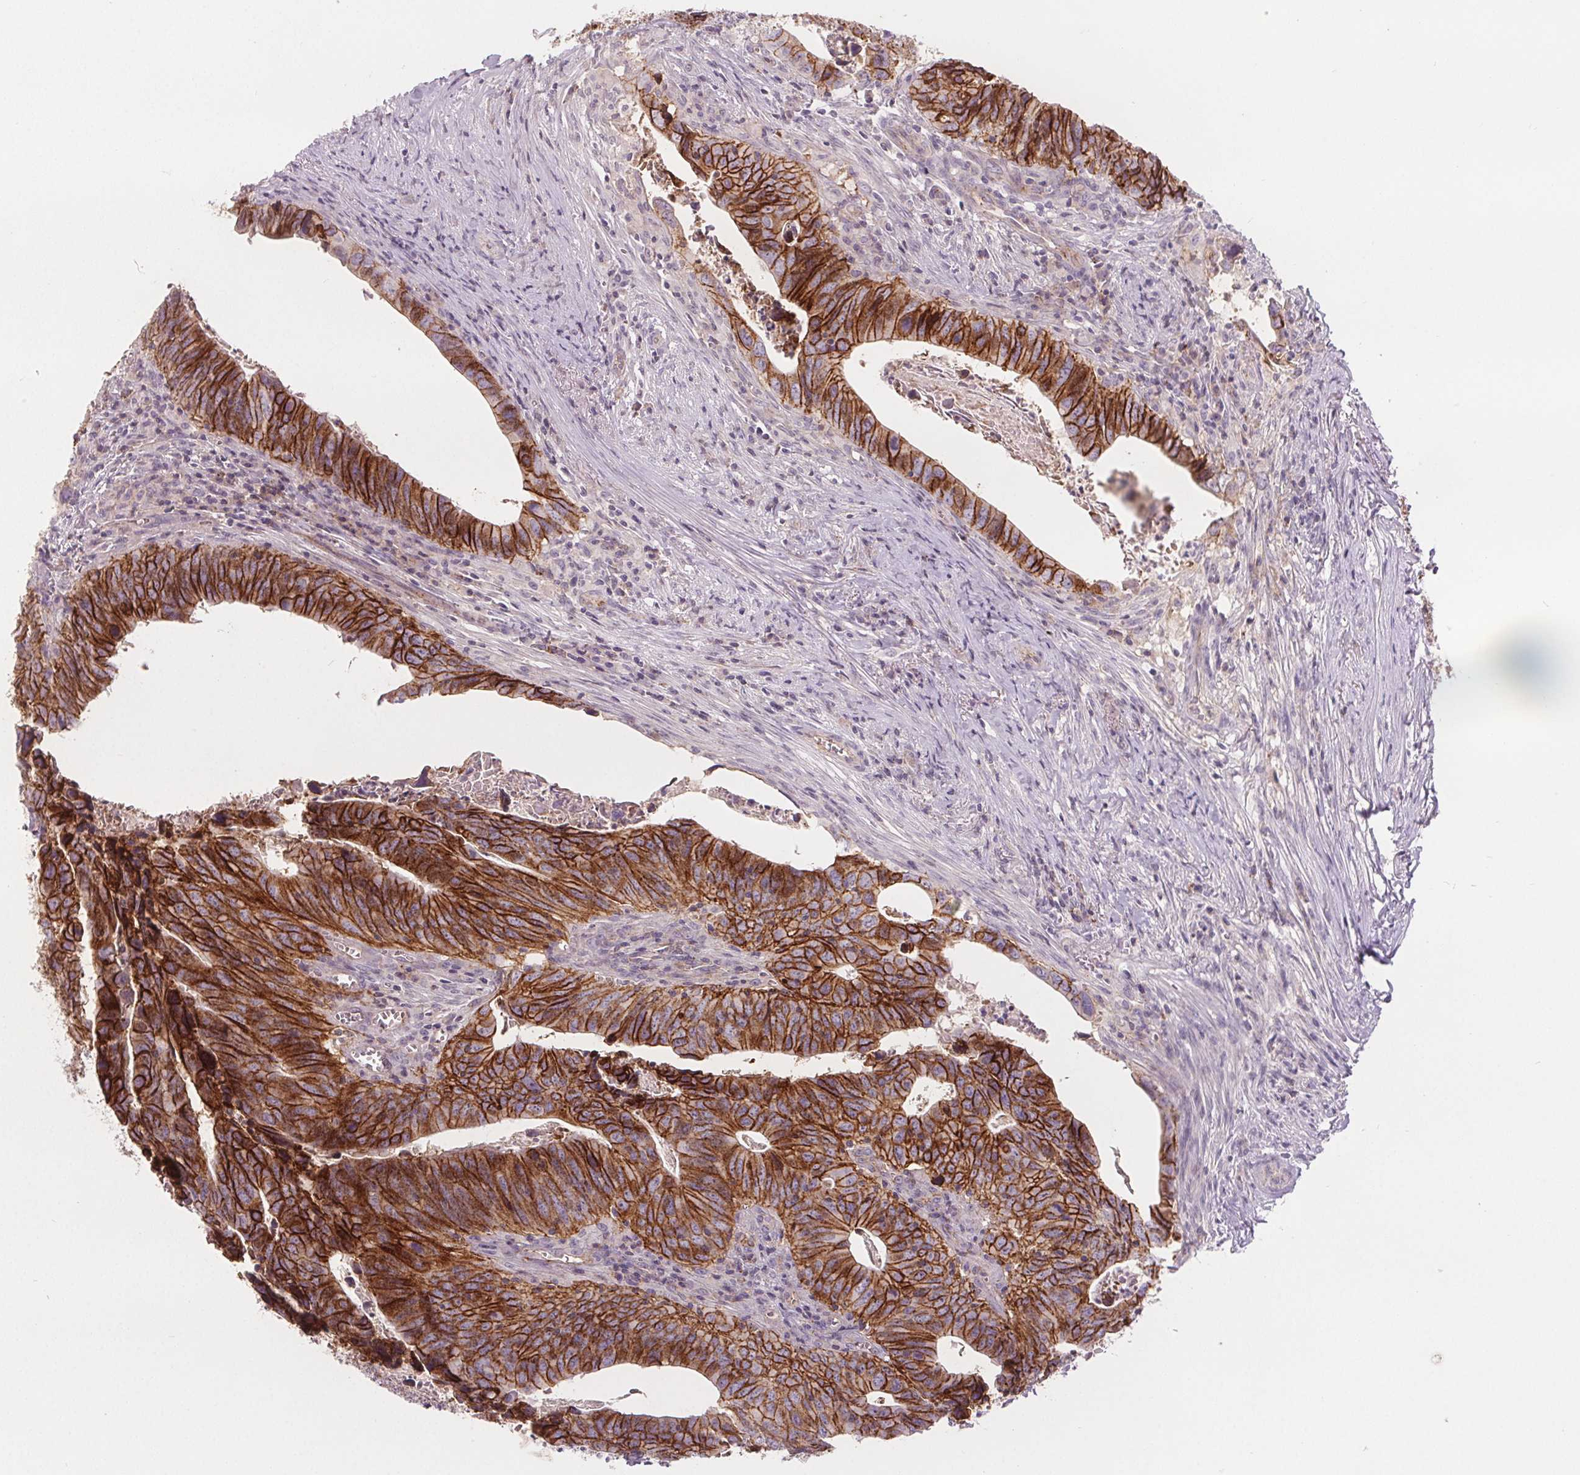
{"staining": {"intensity": "strong", "quantity": ">75%", "location": "cytoplasmic/membranous"}, "tissue": "colorectal cancer", "cell_type": "Tumor cells", "image_type": "cancer", "snomed": [{"axis": "morphology", "description": "Adenocarcinoma, NOS"}, {"axis": "topography", "description": "Colon"}], "caption": "This histopathology image shows colorectal cancer (adenocarcinoma) stained with immunohistochemistry (IHC) to label a protein in brown. The cytoplasmic/membranous of tumor cells show strong positivity for the protein. Nuclei are counter-stained blue.", "gene": "ATP1A1", "patient": {"sex": "female", "age": 82}}